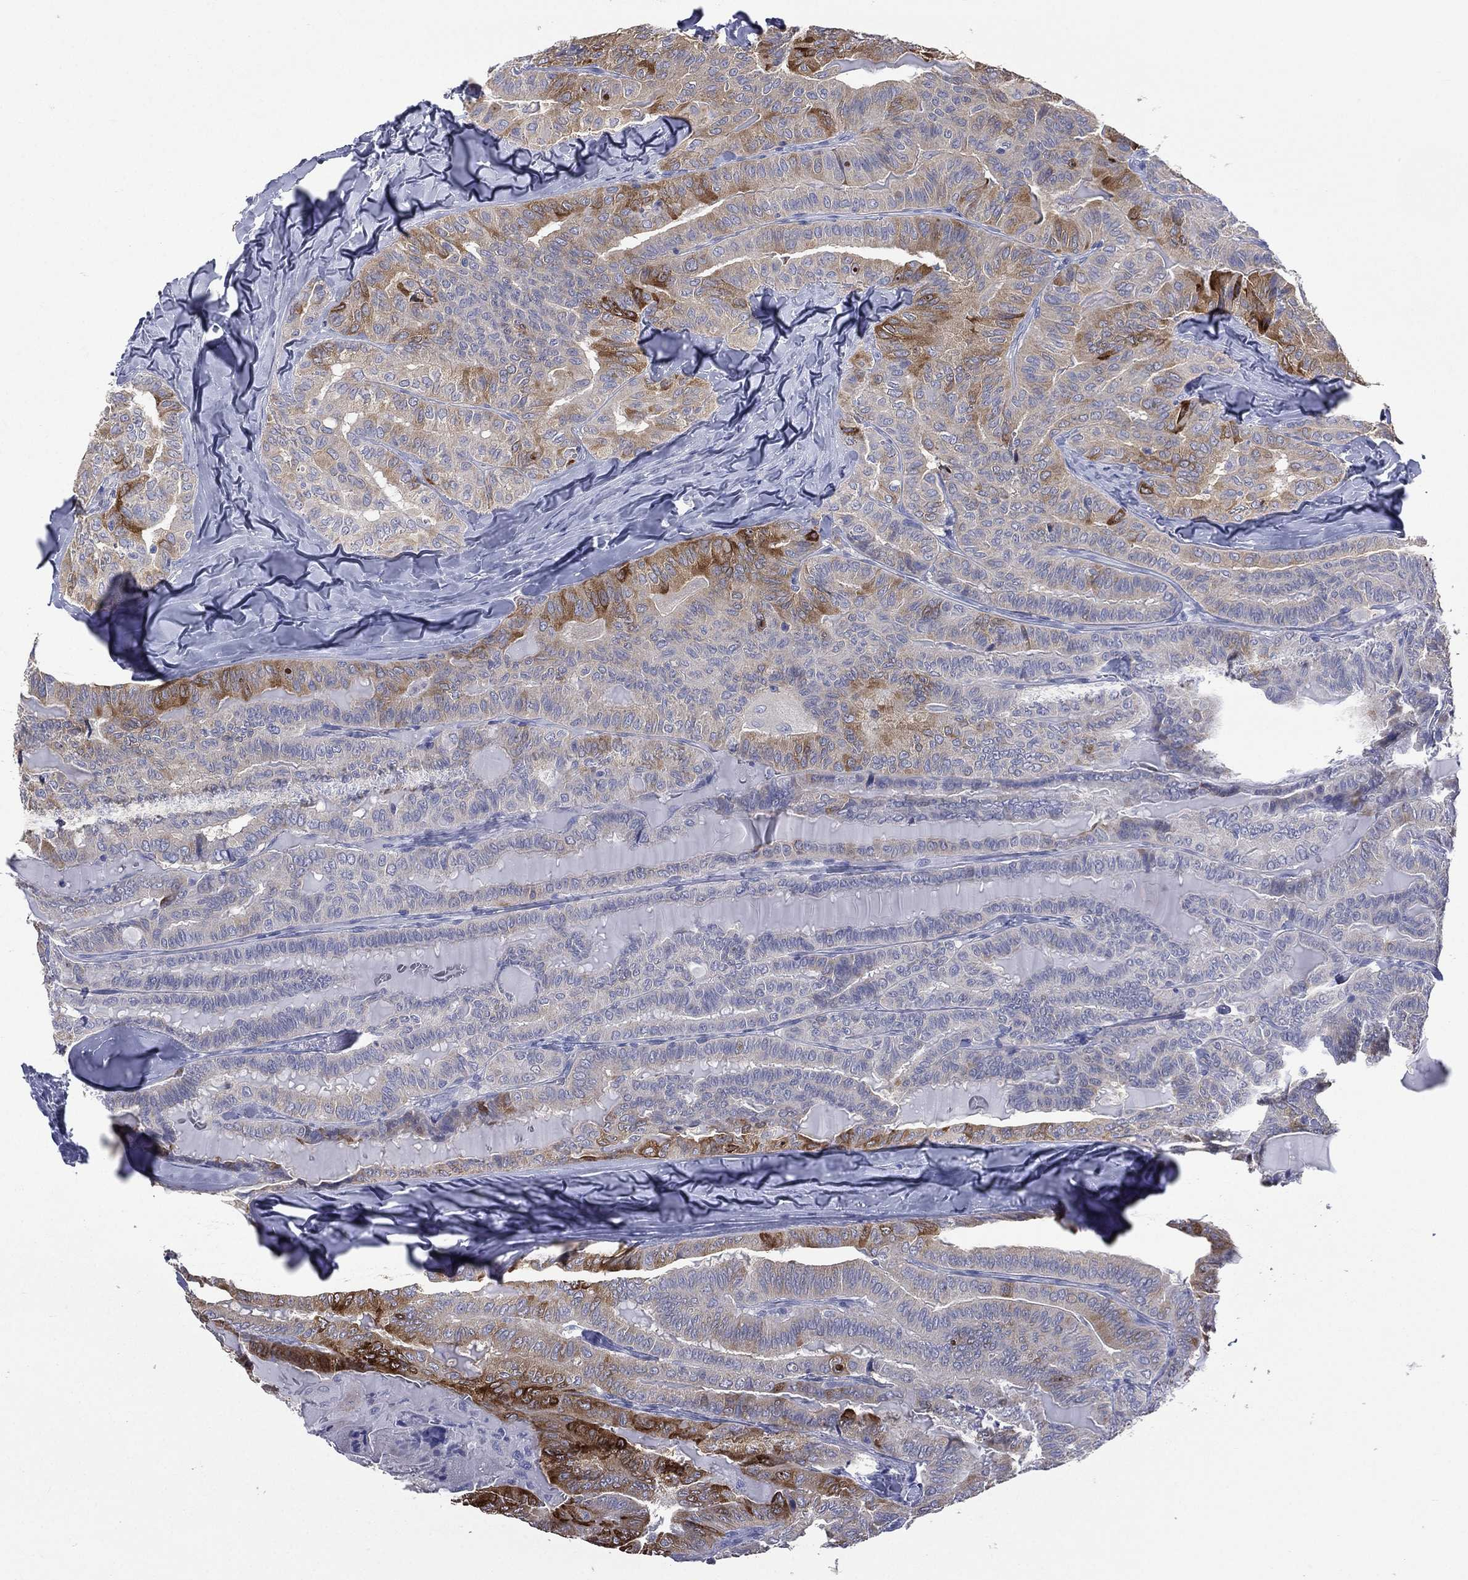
{"staining": {"intensity": "strong", "quantity": "25%-75%", "location": "cytoplasmic/membranous"}, "tissue": "thyroid cancer", "cell_type": "Tumor cells", "image_type": "cancer", "snomed": [{"axis": "morphology", "description": "Papillary adenocarcinoma, NOS"}, {"axis": "topography", "description": "Thyroid gland"}], "caption": "Brown immunohistochemical staining in human thyroid cancer displays strong cytoplasmic/membranous staining in approximately 25%-75% of tumor cells.", "gene": "CES2", "patient": {"sex": "female", "age": 68}}